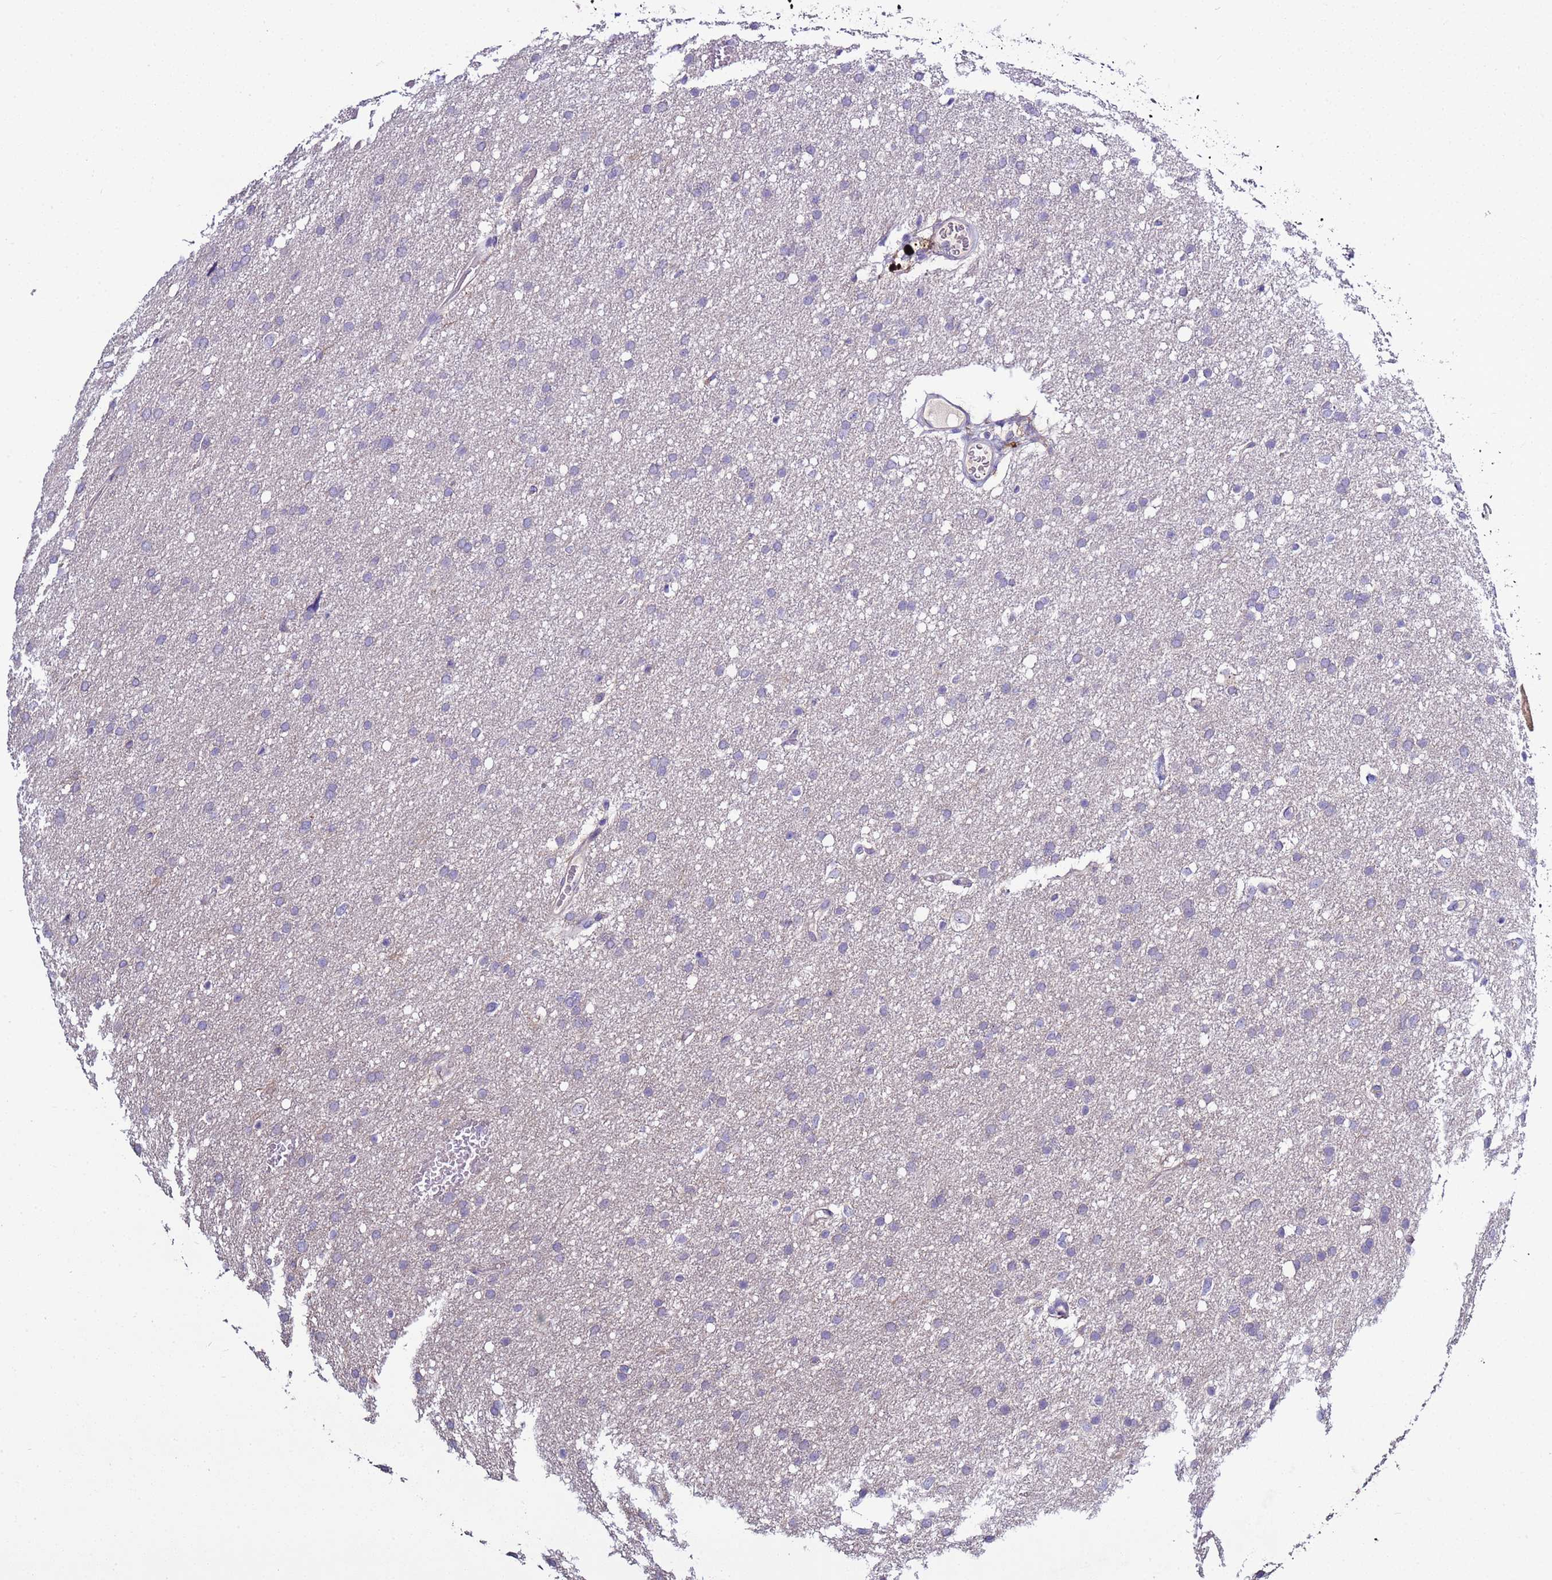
{"staining": {"intensity": "negative", "quantity": "none", "location": "none"}, "tissue": "glioma", "cell_type": "Tumor cells", "image_type": "cancer", "snomed": [{"axis": "morphology", "description": "Glioma, malignant, High grade"}, {"axis": "topography", "description": "Cerebral cortex"}], "caption": "Immunohistochemistry (IHC) photomicrograph of neoplastic tissue: human malignant high-grade glioma stained with DAB demonstrates no significant protein expression in tumor cells.", "gene": "RABL2B", "patient": {"sex": "female", "age": 36}}